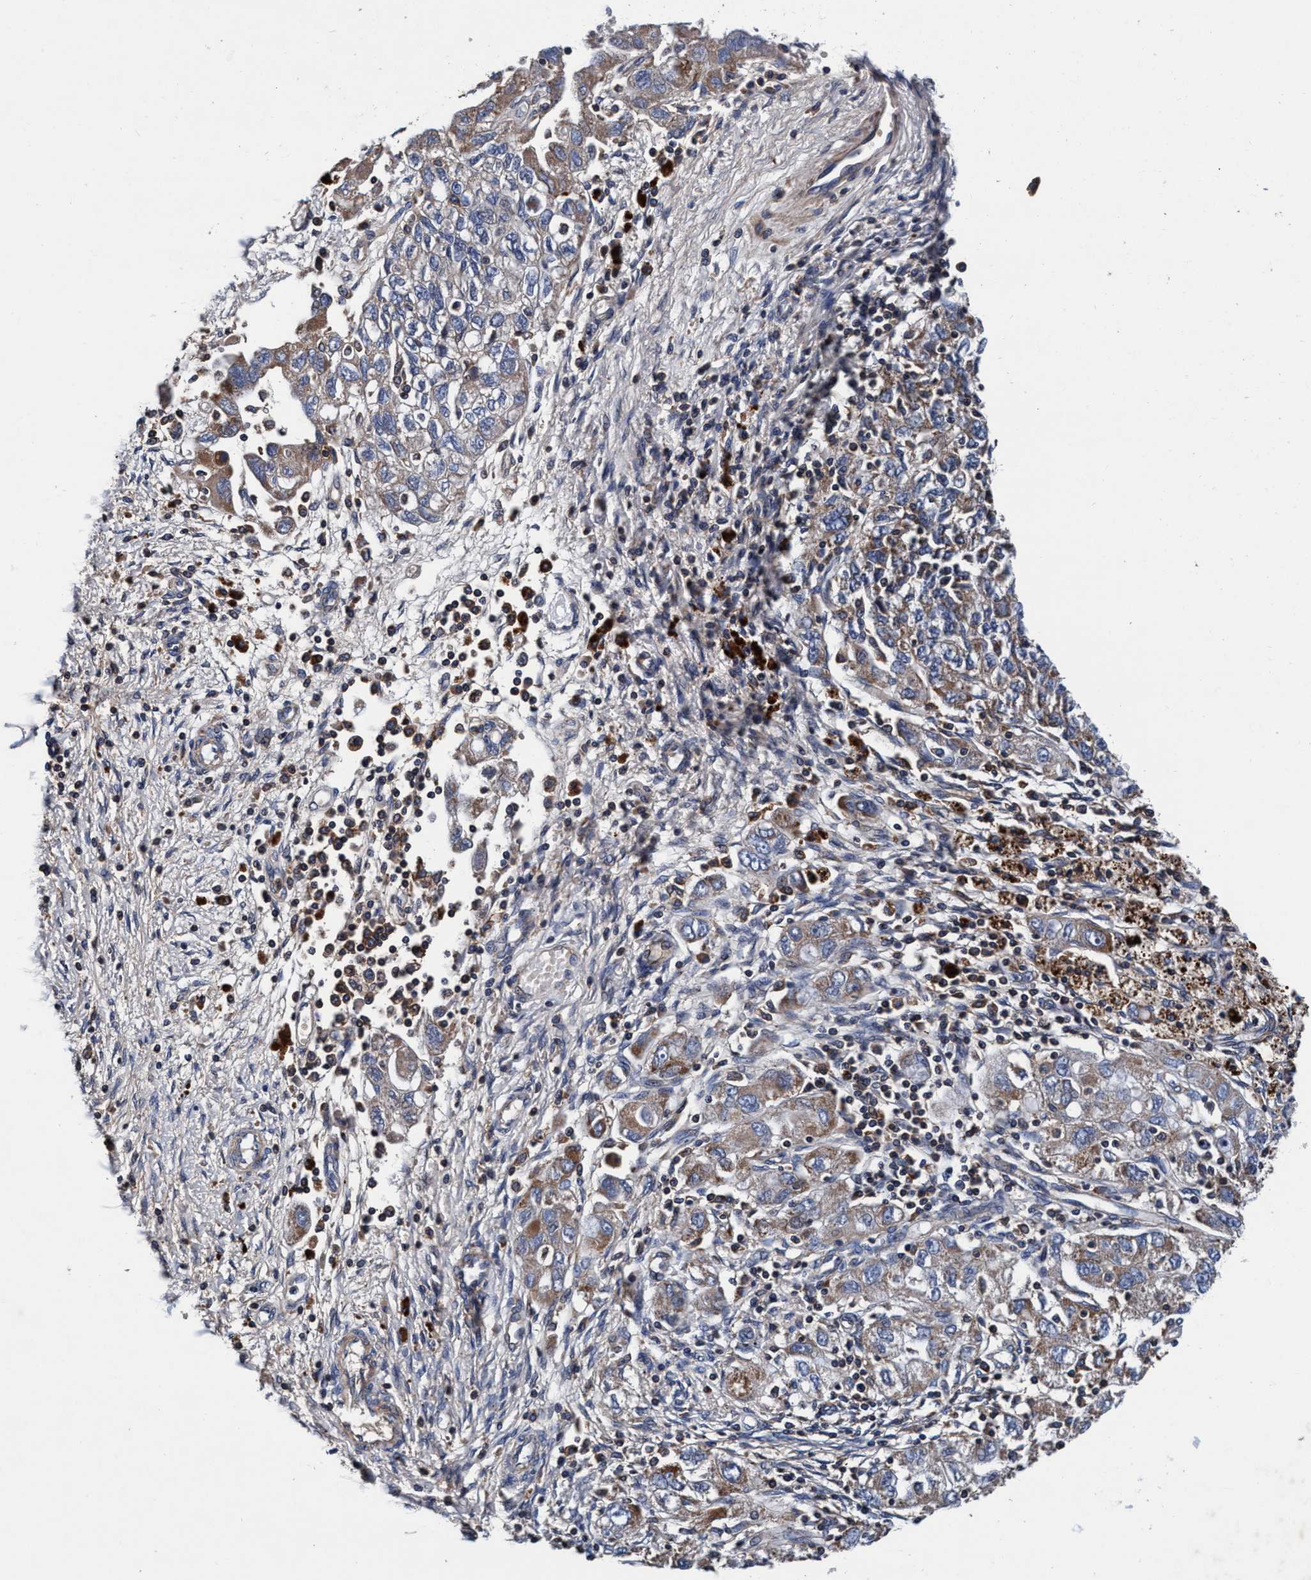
{"staining": {"intensity": "moderate", "quantity": ">75%", "location": "cytoplasmic/membranous"}, "tissue": "ovarian cancer", "cell_type": "Tumor cells", "image_type": "cancer", "snomed": [{"axis": "morphology", "description": "Carcinoma, NOS"}, {"axis": "morphology", "description": "Cystadenocarcinoma, serous, NOS"}, {"axis": "topography", "description": "Ovary"}], "caption": "Approximately >75% of tumor cells in human ovarian serous cystadenocarcinoma reveal moderate cytoplasmic/membranous protein positivity as visualized by brown immunohistochemical staining.", "gene": "RNF208", "patient": {"sex": "female", "age": 69}}